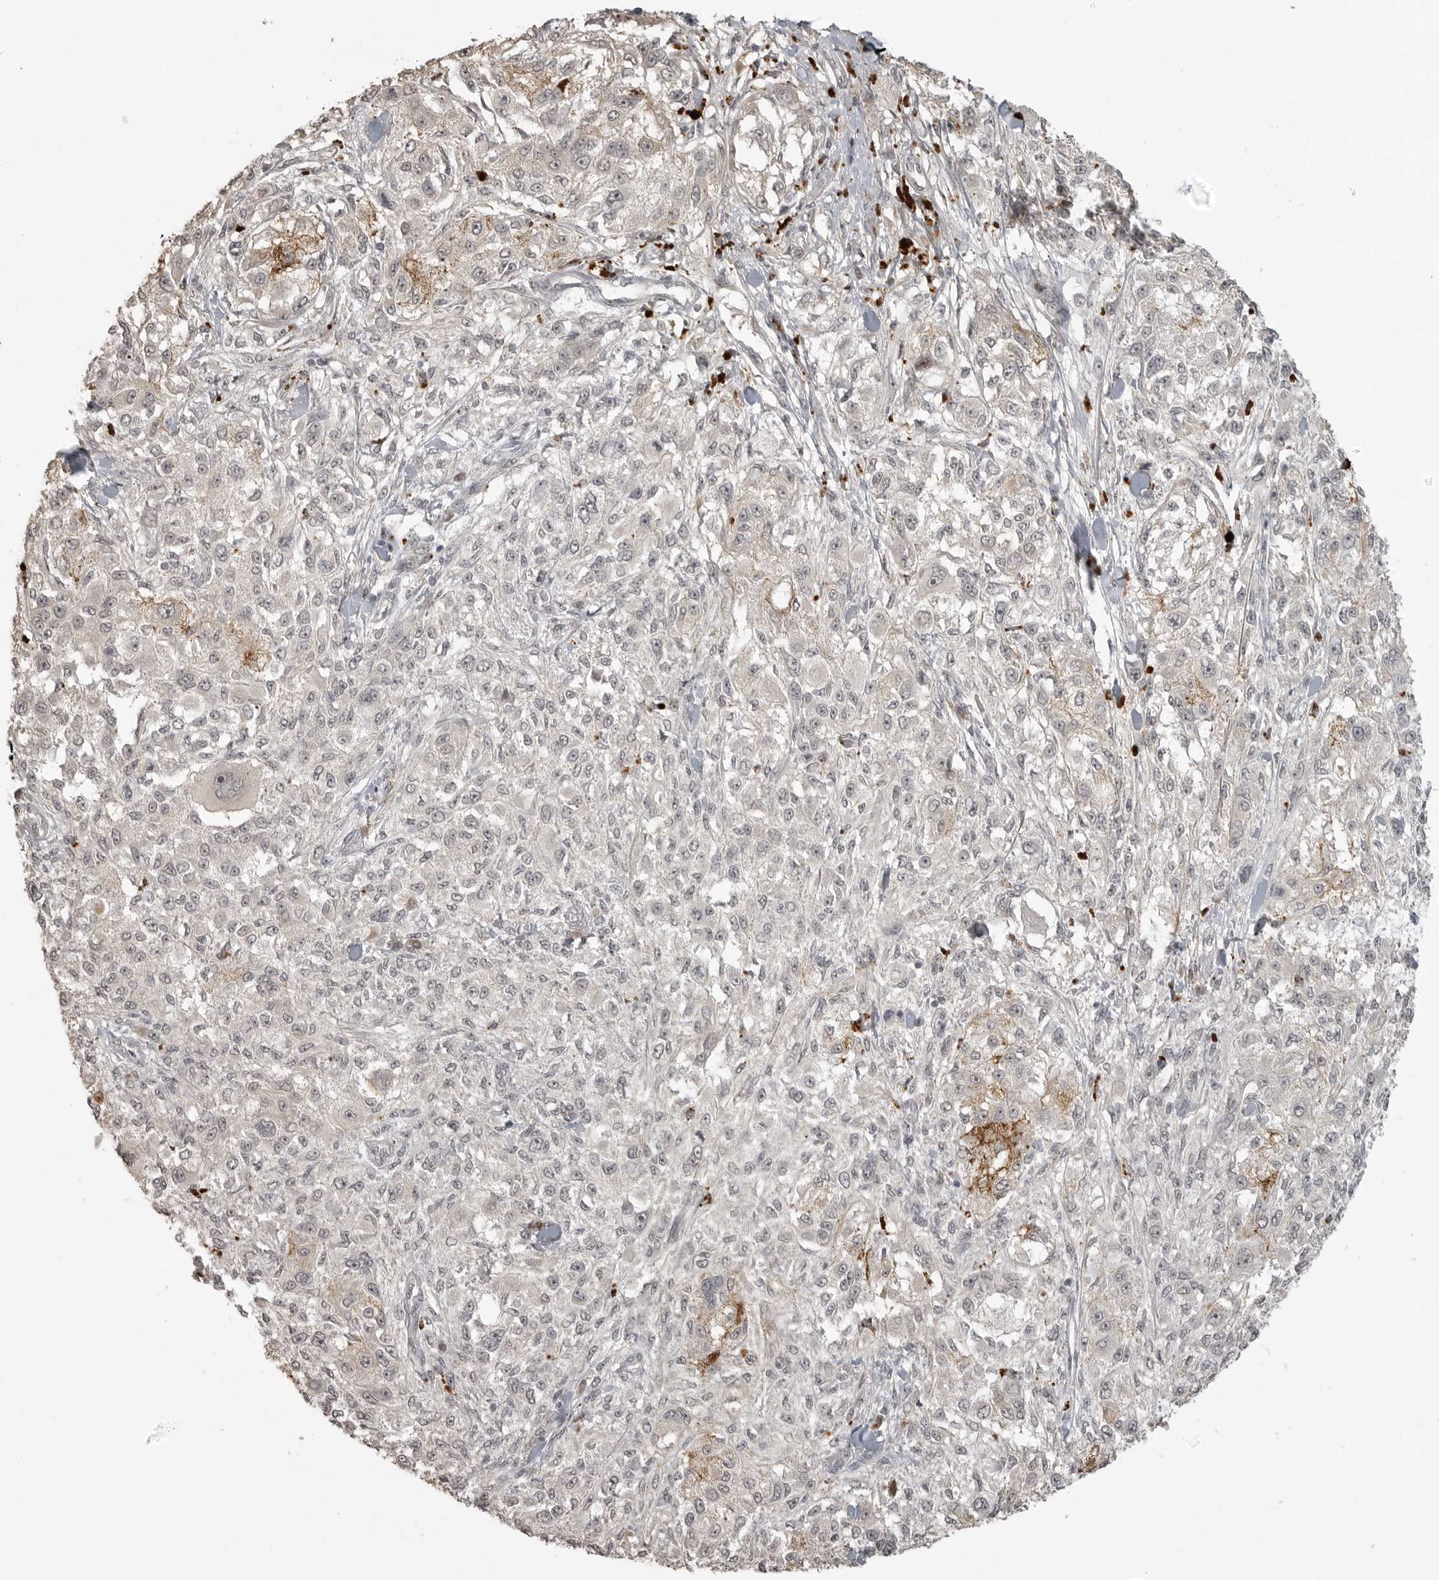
{"staining": {"intensity": "negative", "quantity": "none", "location": "none"}, "tissue": "melanoma", "cell_type": "Tumor cells", "image_type": "cancer", "snomed": [{"axis": "morphology", "description": "Necrosis, NOS"}, {"axis": "morphology", "description": "Malignant melanoma, NOS"}, {"axis": "topography", "description": "Skin"}], "caption": "Malignant melanoma stained for a protein using IHC demonstrates no staining tumor cells.", "gene": "SMG8", "patient": {"sex": "female", "age": 87}}